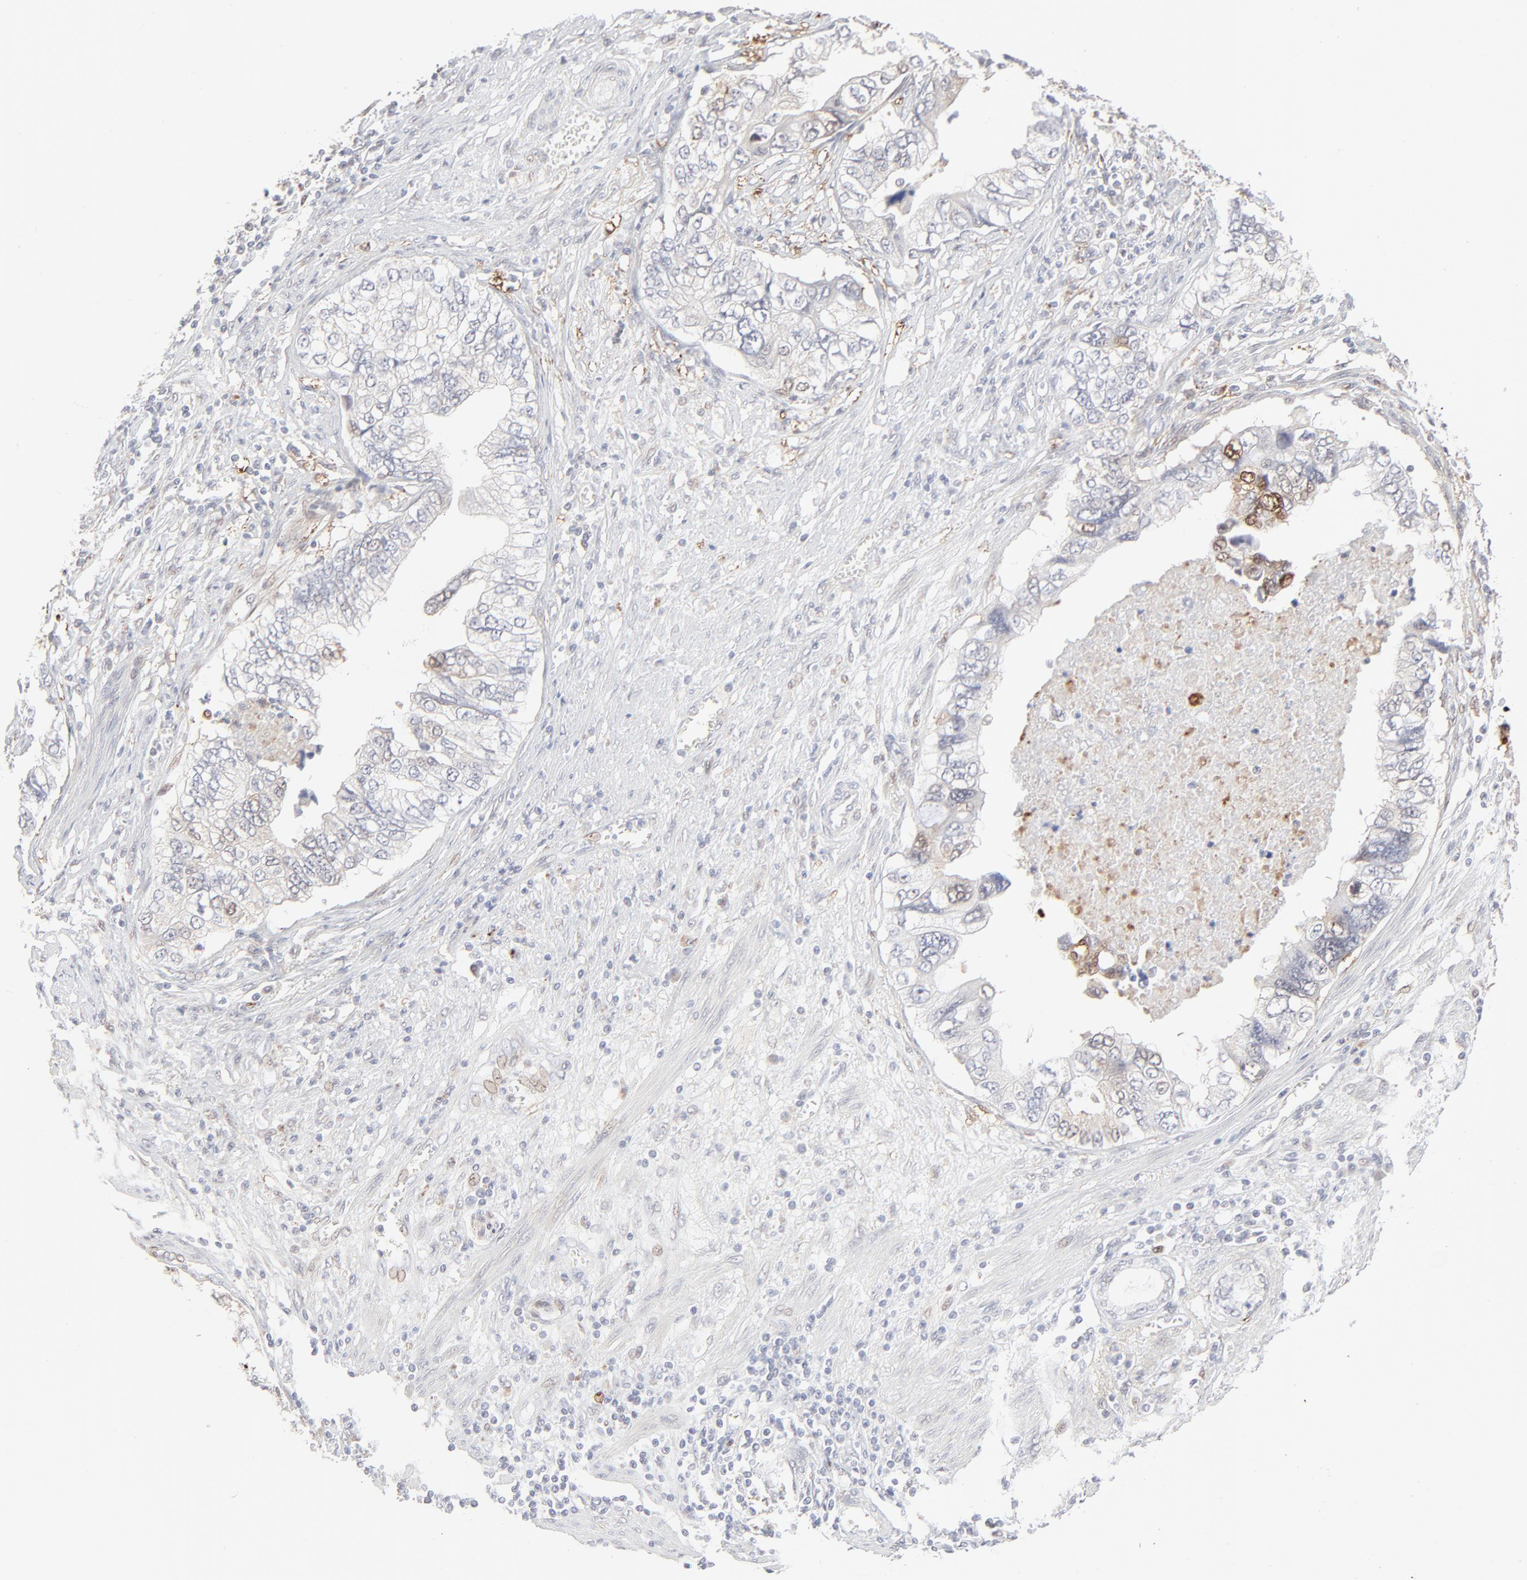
{"staining": {"intensity": "weak", "quantity": "<25%", "location": "nuclear"}, "tissue": "stomach cancer", "cell_type": "Tumor cells", "image_type": "cancer", "snomed": [{"axis": "morphology", "description": "Adenocarcinoma, NOS"}, {"axis": "topography", "description": "Pancreas"}, {"axis": "topography", "description": "Stomach, upper"}], "caption": "This is a histopathology image of immunohistochemistry (IHC) staining of stomach adenocarcinoma, which shows no staining in tumor cells.", "gene": "LGALS2", "patient": {"sex": "male", "age": 77}}